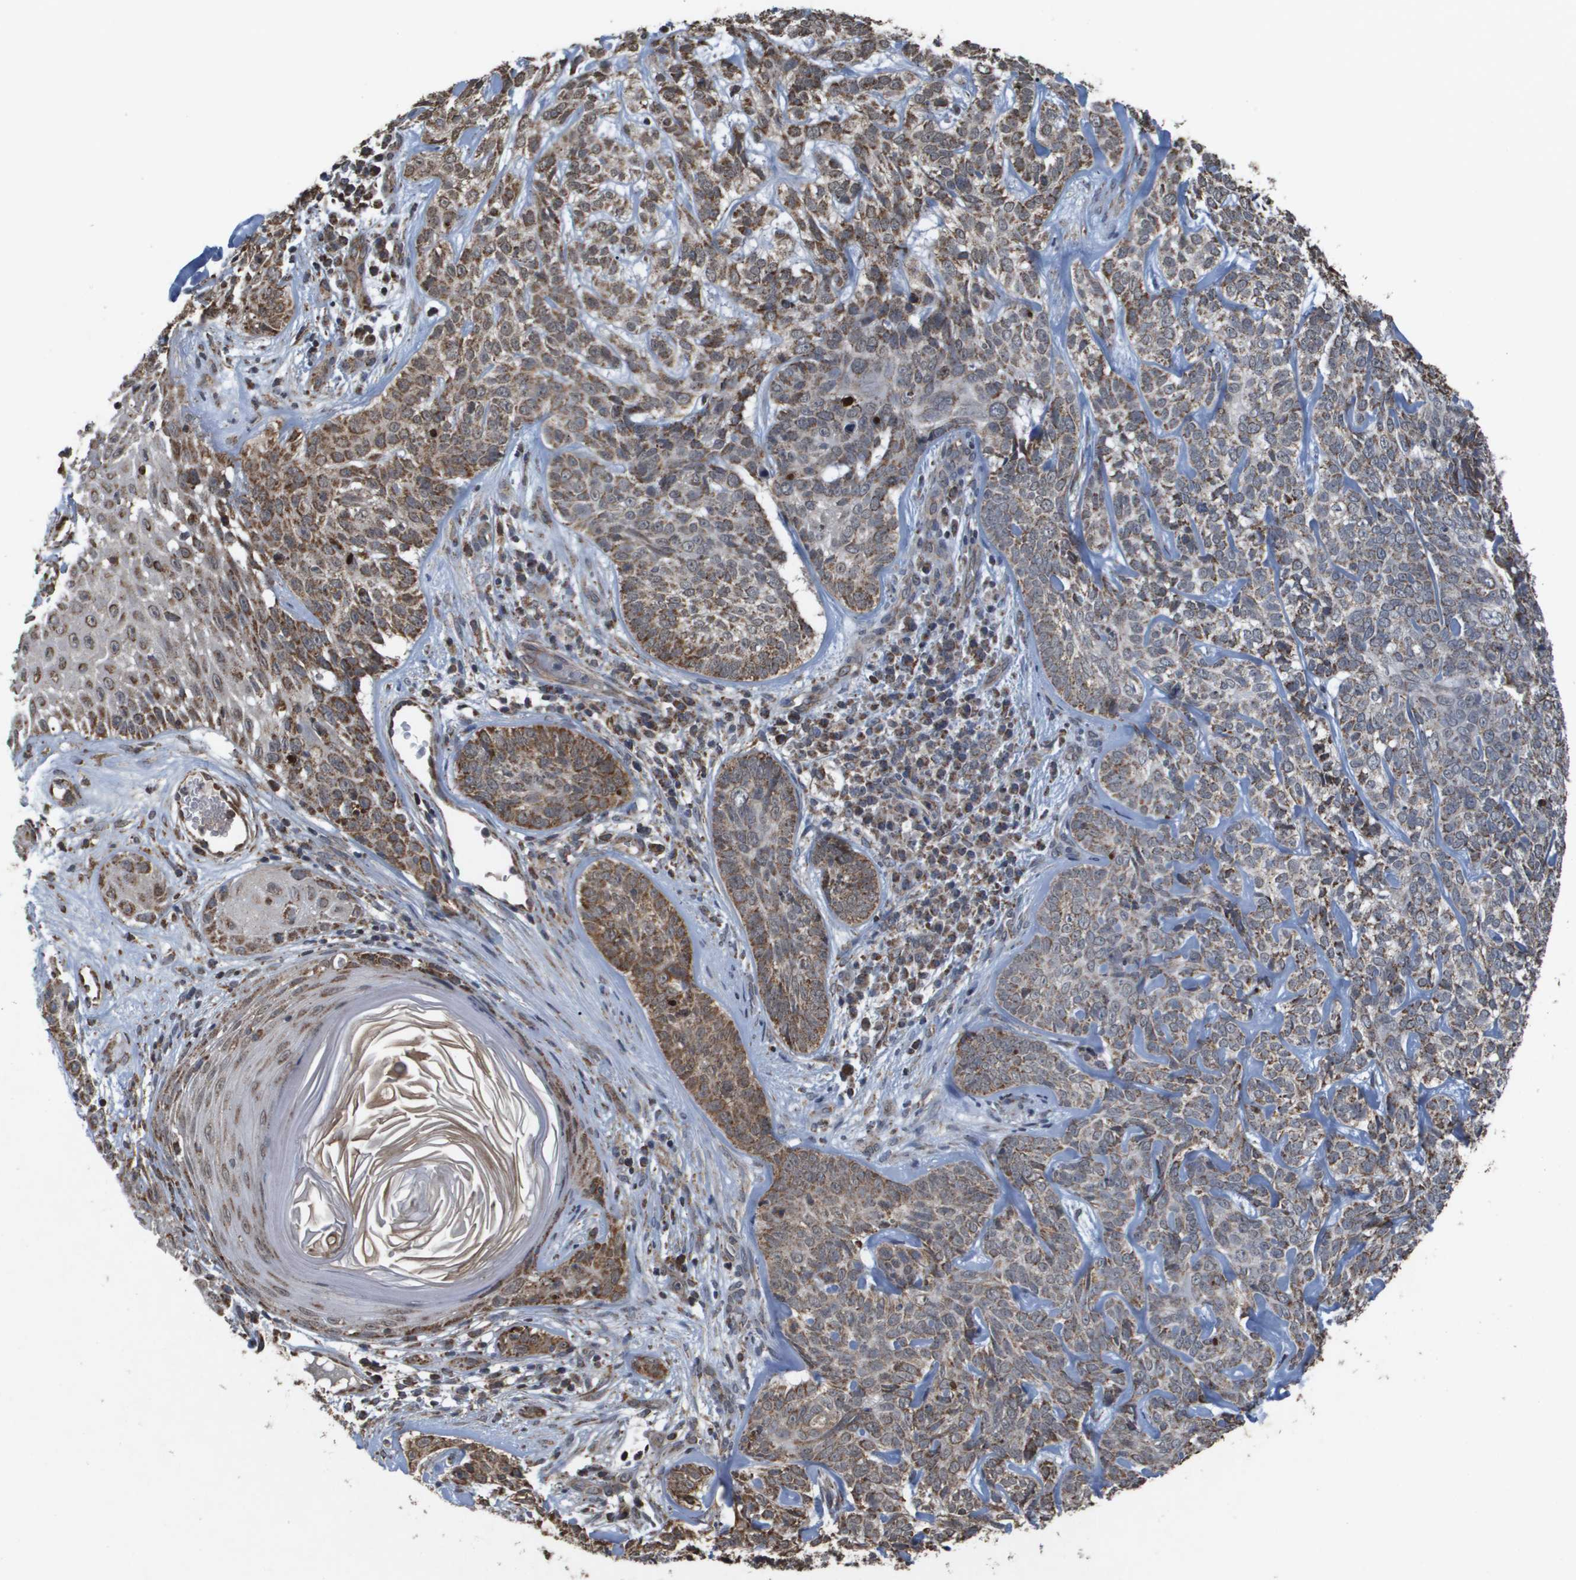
{"staining": {"intensity": "moderate", "quantity": ">75%", "location": "cytoplasmic/membranous"}, "tissue": "skin cancer", "cell_type": "Tumor cells", "image_type": "cancer", "snomed": [{"axis": "morphology", "description": "Basal cell carcinoma"}, {"axis": "topography", "description": "Skin"}], "caption": "Immunohistochemistry of human skin cancer demonstrates medium levels of moderate cytoplasmic/membranous staining in about >75% of tumor cells.", "gene": "HSPE1", "patient": {"sex": "male", "age": 72}}